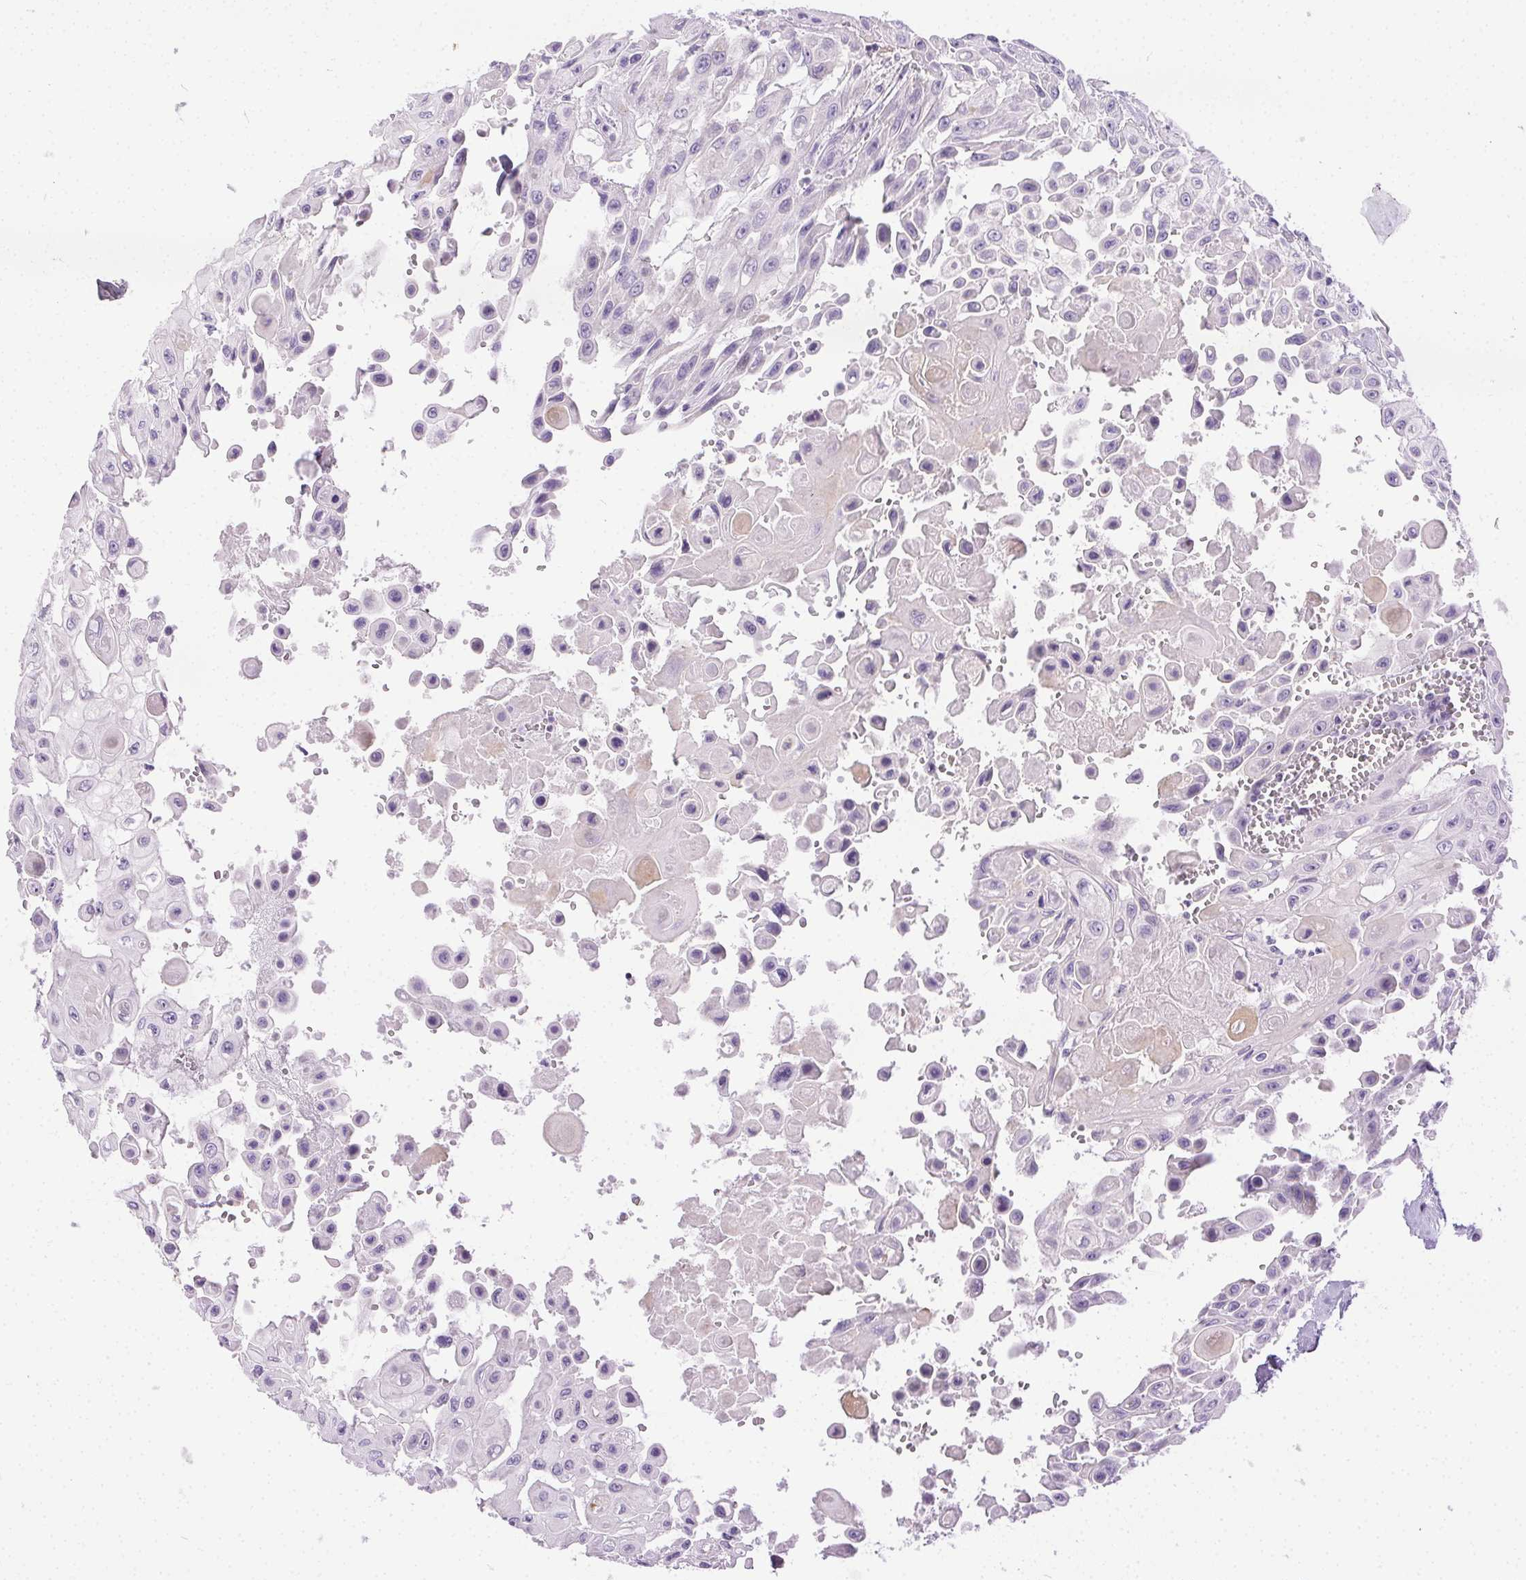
{"staining": {"intensity": "negative", "quantity": "none", "location": "none"}, "tissue": "head and neck cancer", "cell_type": "Tumor cells", "image_type": "cancer", "snomed": [{"axis": "morphology", "description": "Adenocarcinoma, NOS"}, {"axis": "topography", "description": "Head-Neck"}], "caption": "IHC image of neoplastic tissue: adenocarcinoma (head and neck) stained with DAB exhibits no significant protein staining in tumor cells.", "gene": "C20orf85", "patient": {"sex": "male", "age": 73}}